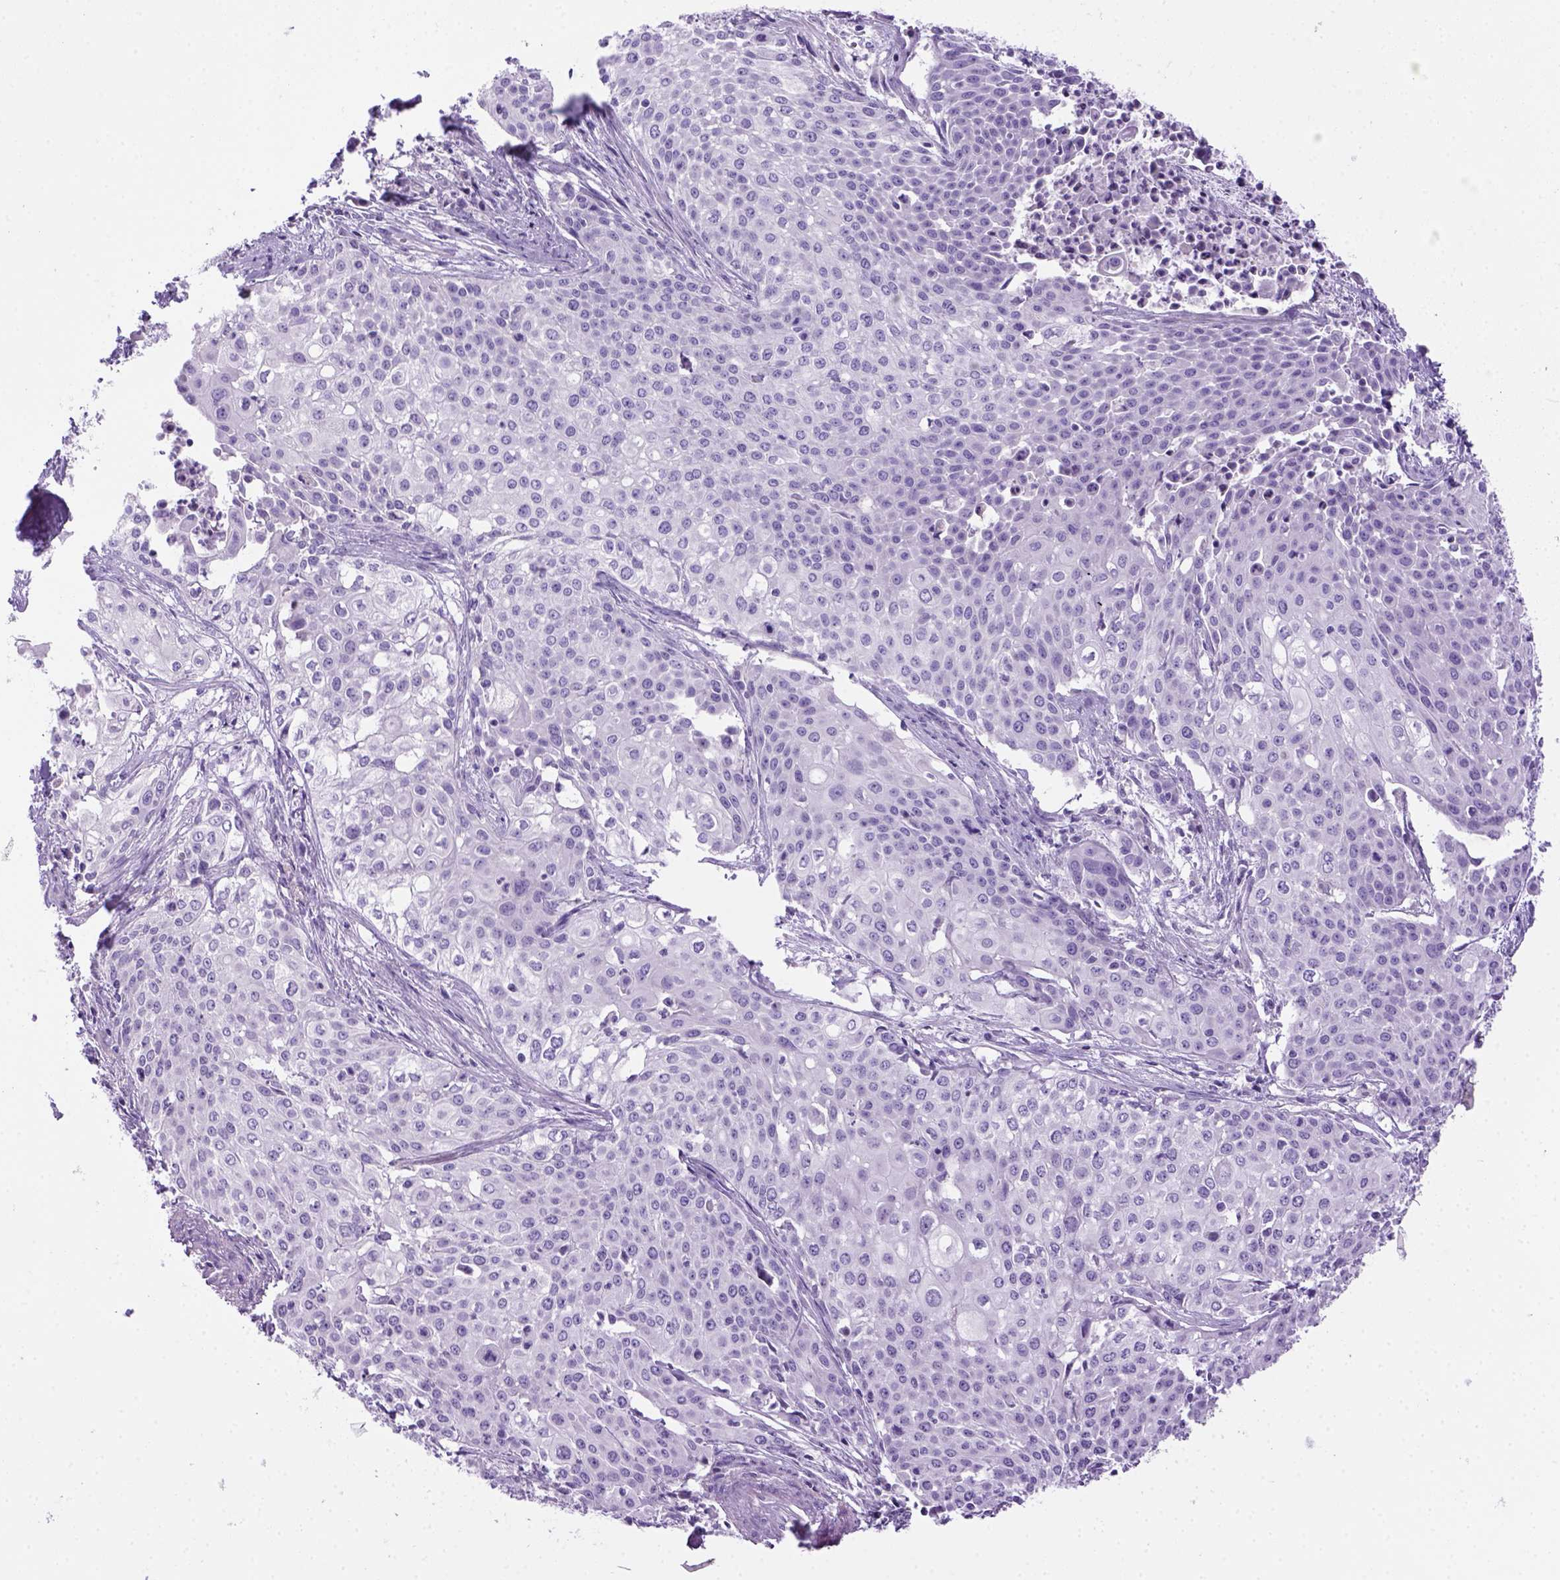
{"staining": {"intensity": "negative", "quantity": "none", "location": "none"}, "tissue": "cervical cancer", "cell_type": "Tumor cells", "image_type": "cancer", "snomed": [{"axis": "morphology", "description": "Squamous cell carcinoma, NOS"}, {"axis": "topography", "description": "Cervix"}], "caption": "IHC photomicrograph of neoplastic tissue: squamous cell carcinoma (cervical) stained with DAB exhibits no significant protein positivity in tumor cells. Brightfield microscopy of immunohistochemistry stained with DAB (3,3'-diaminobenzidine) (brown) and hematoxylin (blue), captured at high magnification.", "gene": "DNAH11", "patient": {"sex": "female", "age": 39}}